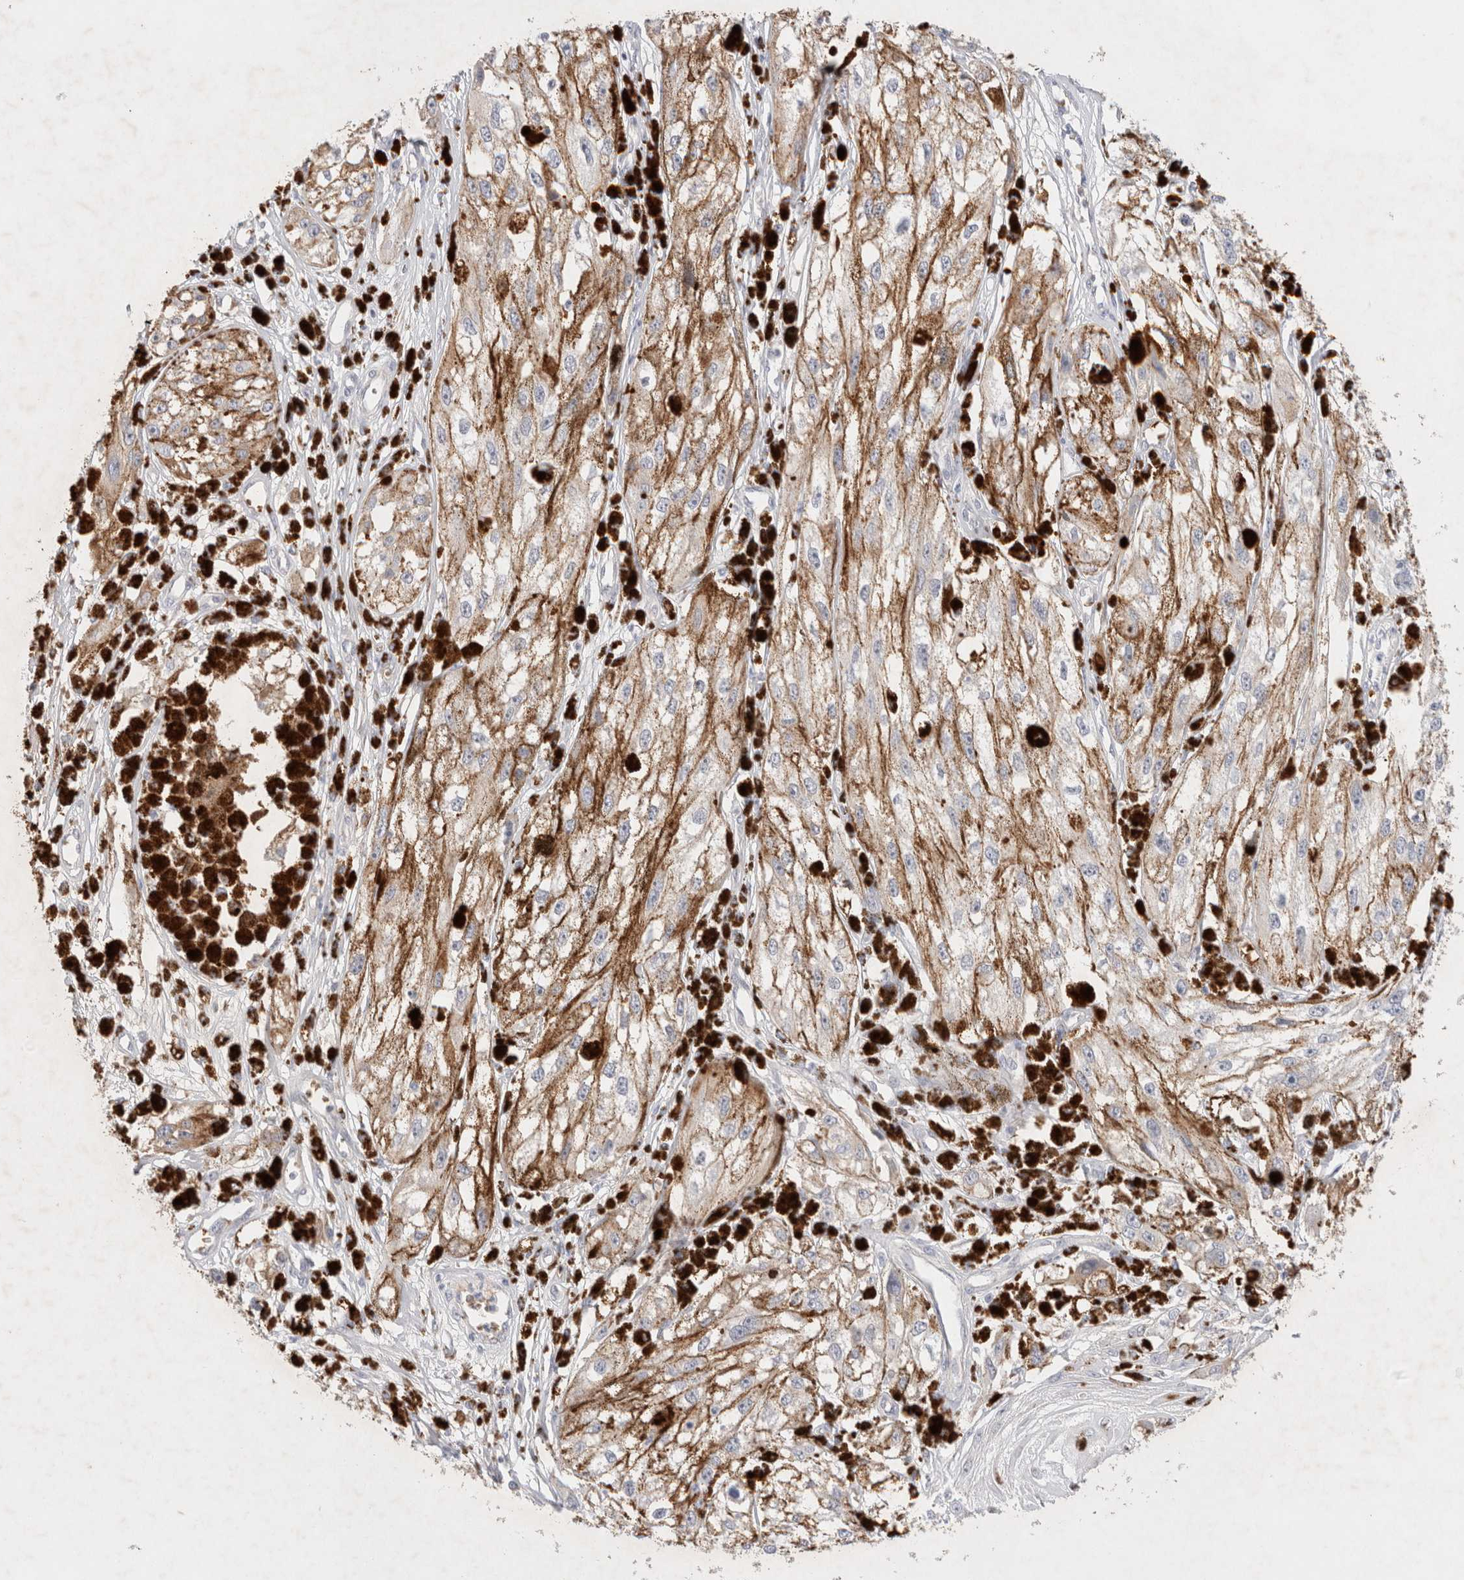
{"staining": {"intensity": "weak", "quantity": ">75%", "location": "cytoplasmic/membranous"}, "tissue": "melanoma", "cell_type": "Tumor cells", "image_type": "cancer", "snomed": [{"axis": "morphology", "description": "Malignant melanoma, NOS"}, {"axis": "topography", "description": "Skin"}], "caption": "Brown immunohistochemical staining in melanoma exhibits weak cytoplasmic/membranous staining in about >75% of tumor cells.", "gene": "MST1", "patient": {"sex": "male", "age": 88}}